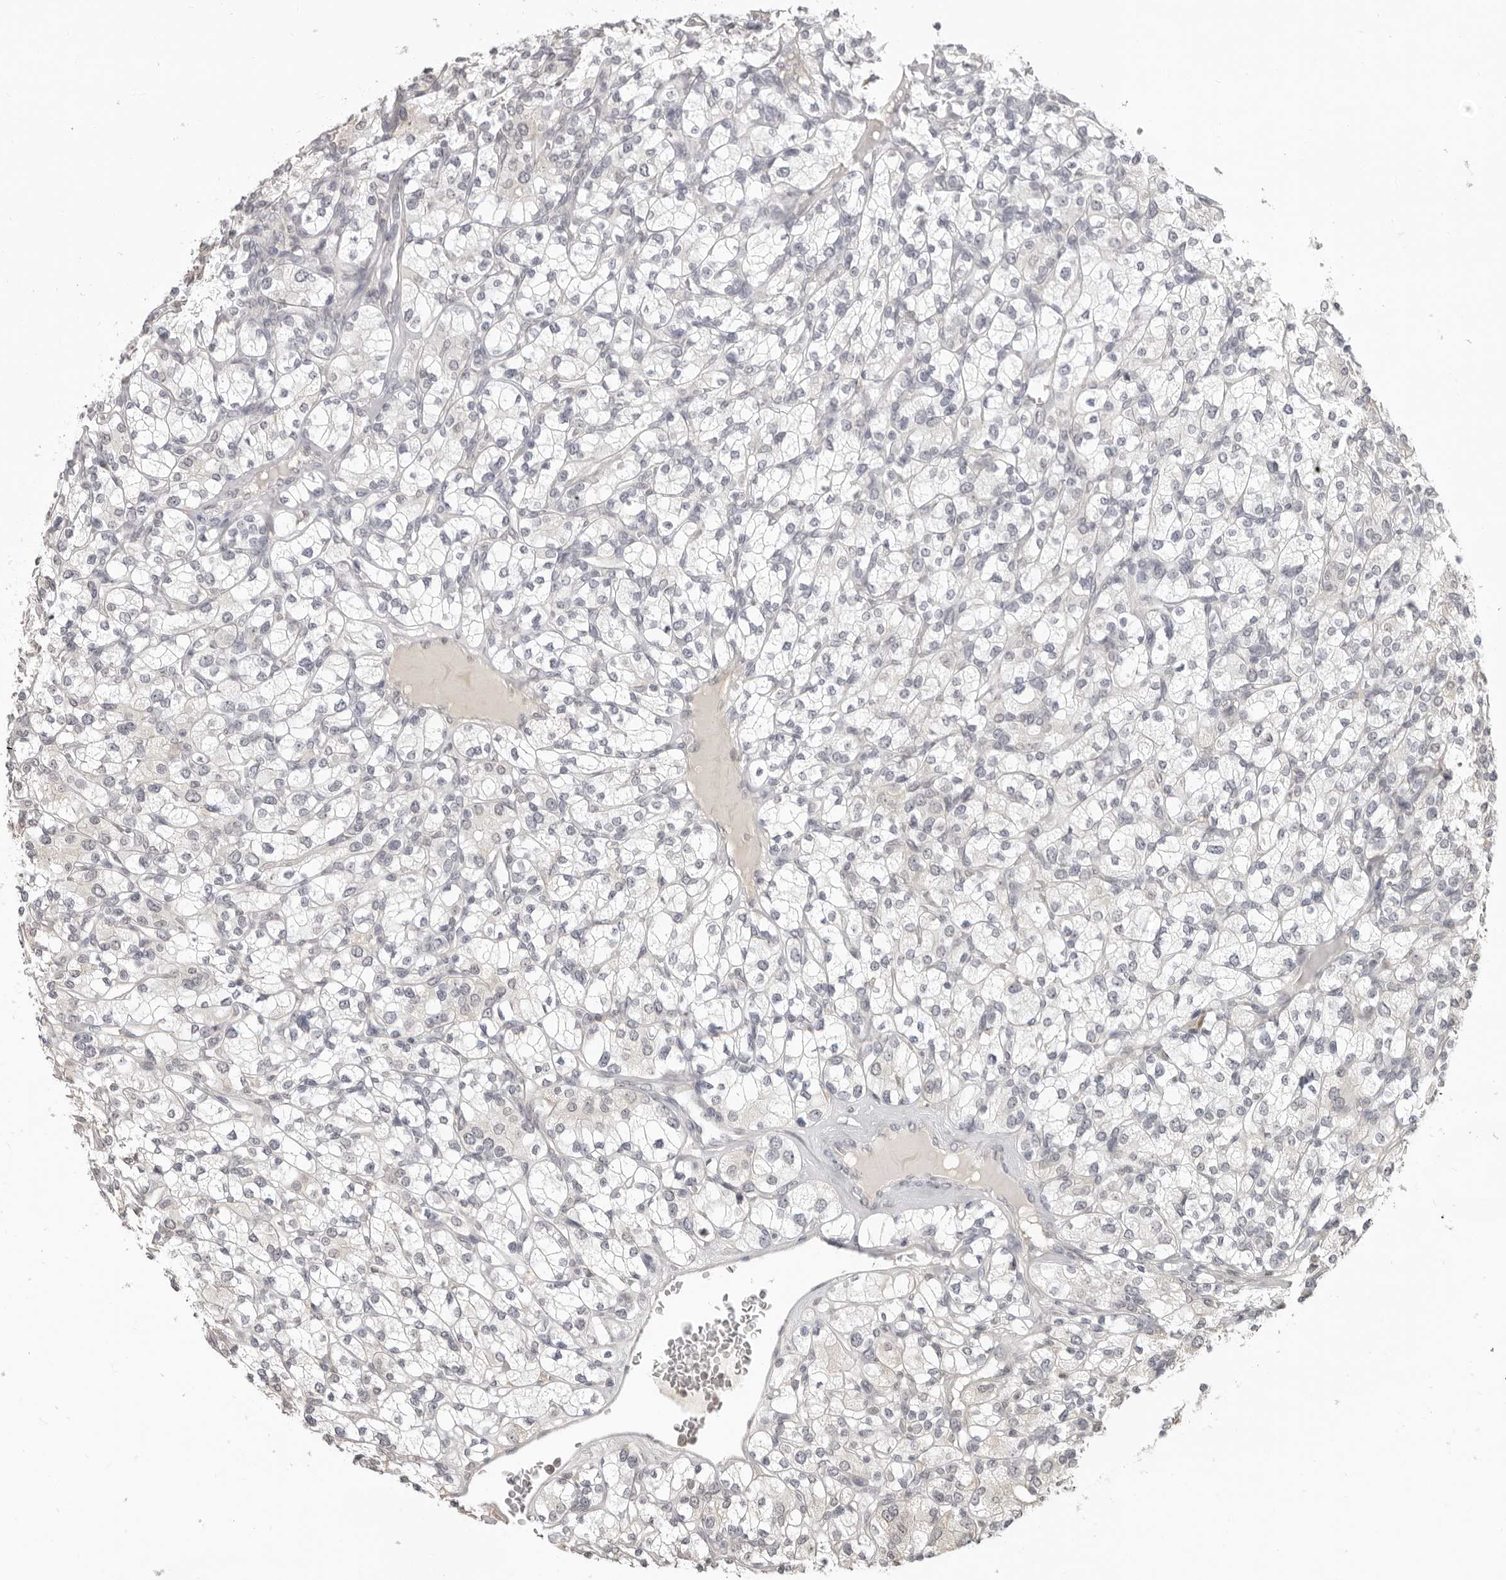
{"staining": {"intensity": "negative", "quantity": "none", "location": "none"}, "tissue": "renal cancer", "cell_type": "Tumor cells", "image_type": "cancer", "snomed": [{"axis": "morphology", "description": "Adenocarcinoma, NOS"}, {"axis": "topography", "description": "Kidney"}], "caption": "Immunohistochemistry (IHC) image of neoplastic tissue: renal adenocarcinoma stained with DAB exhibits no significant protein staining in tumor cells.", "gene": "ACP6", "patient": {"sex": "male", "age": 77}}